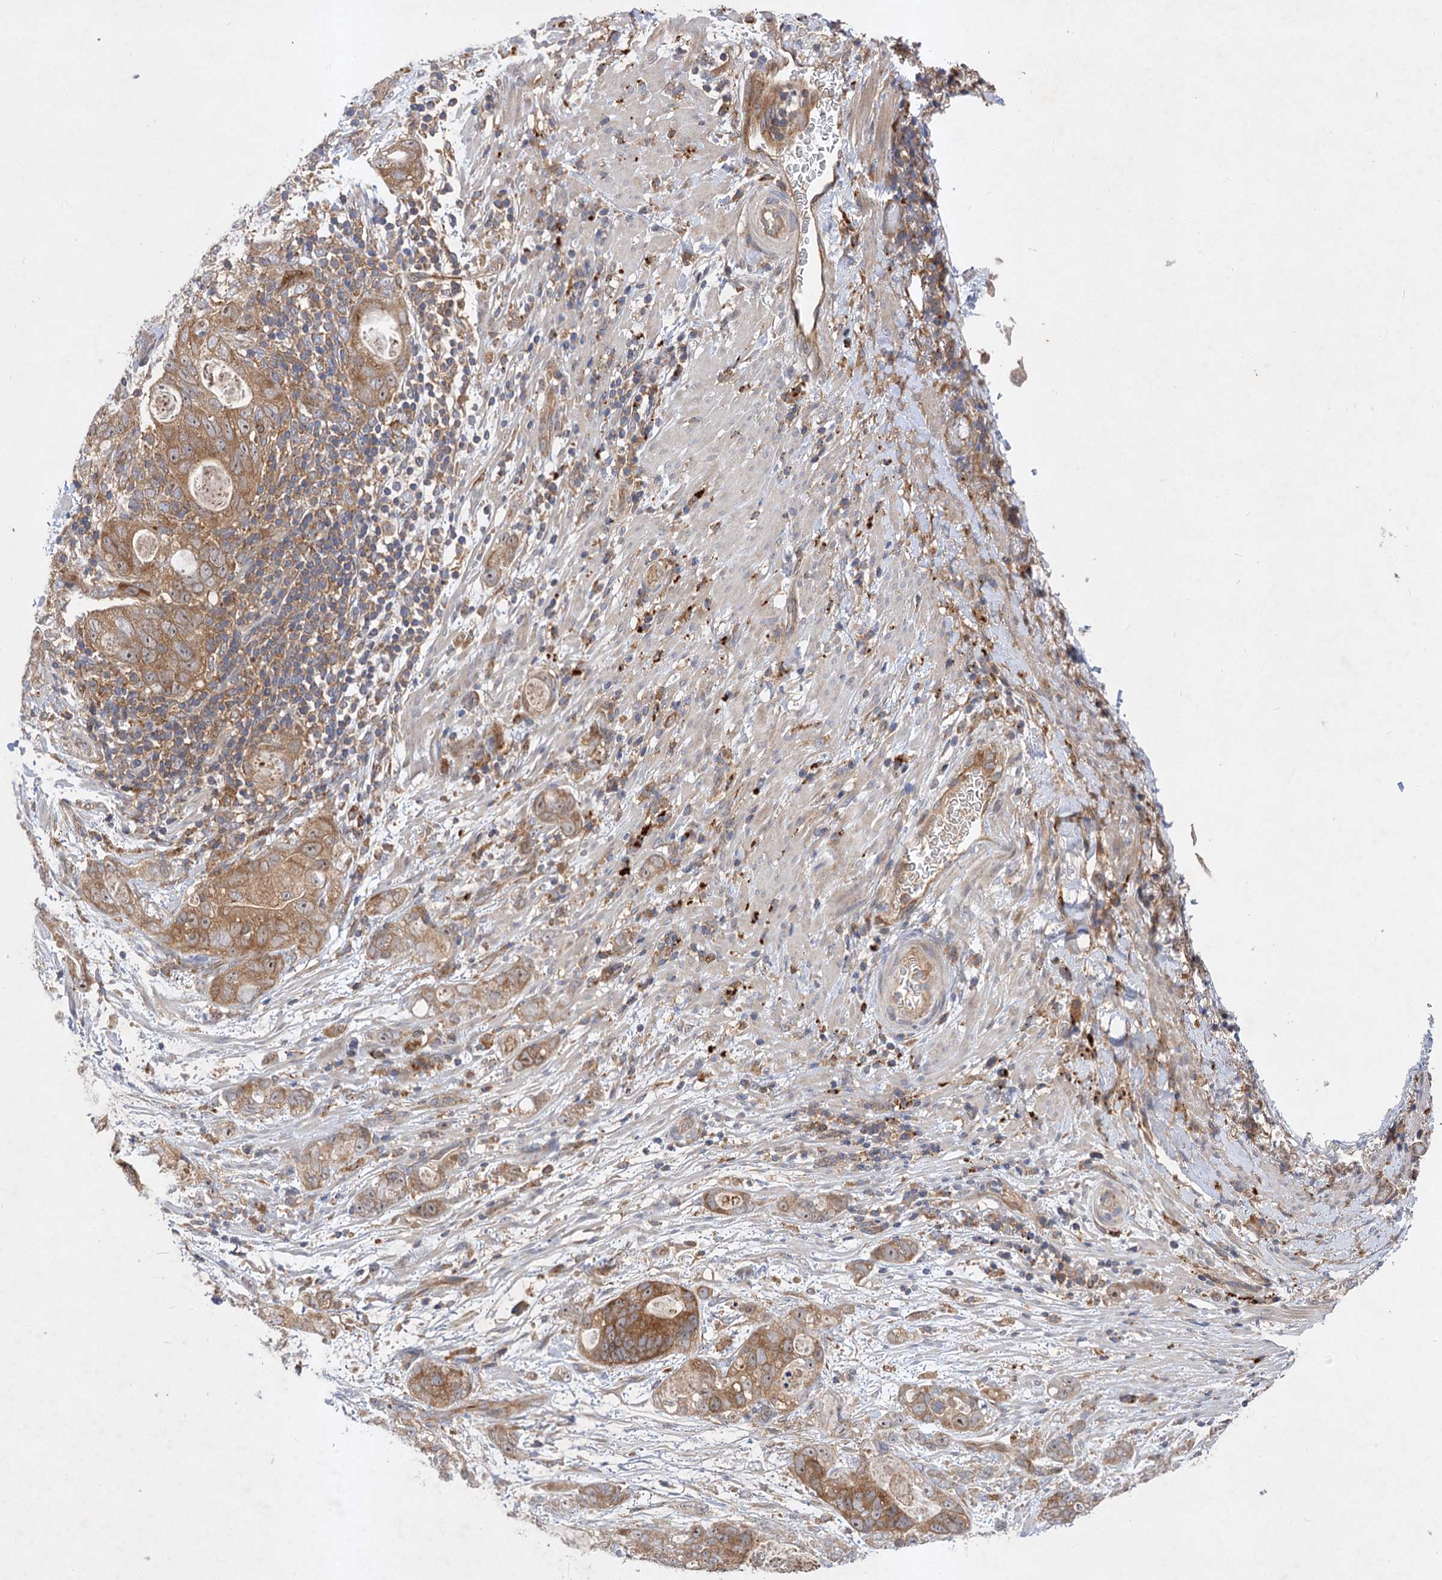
{"staining": {"intensity": "moderate", "quantity": ">75%", "location": "cytoplasmic/membranous"}, "tissue": "stomach cancer", "cell_type": "Tumor cells", "image_type": "cancer", "snomed": [{"axis": "morphology", "description": "Normal tissue, NOS"}, {"axis": "morphology", "description": "Adenocarcinoma, NOS"}, {"axis": "topography", "description": "Stomach"}], "caption": "Brown immunohistochemical staining in human stomach cancer (adenocarcinoma) shows moderate cytoplasmic/membranous staining in approximately >75% of tumor cells. The staining was performed using DAB (3,3'-diaminobenzidine) to visualize the protein expression in brown, while the nuclei were stained in blue with hematoxylin (Magnification: 20x).", "gene": "PATL1", "patient": {"sex": "female", "age": 89}}